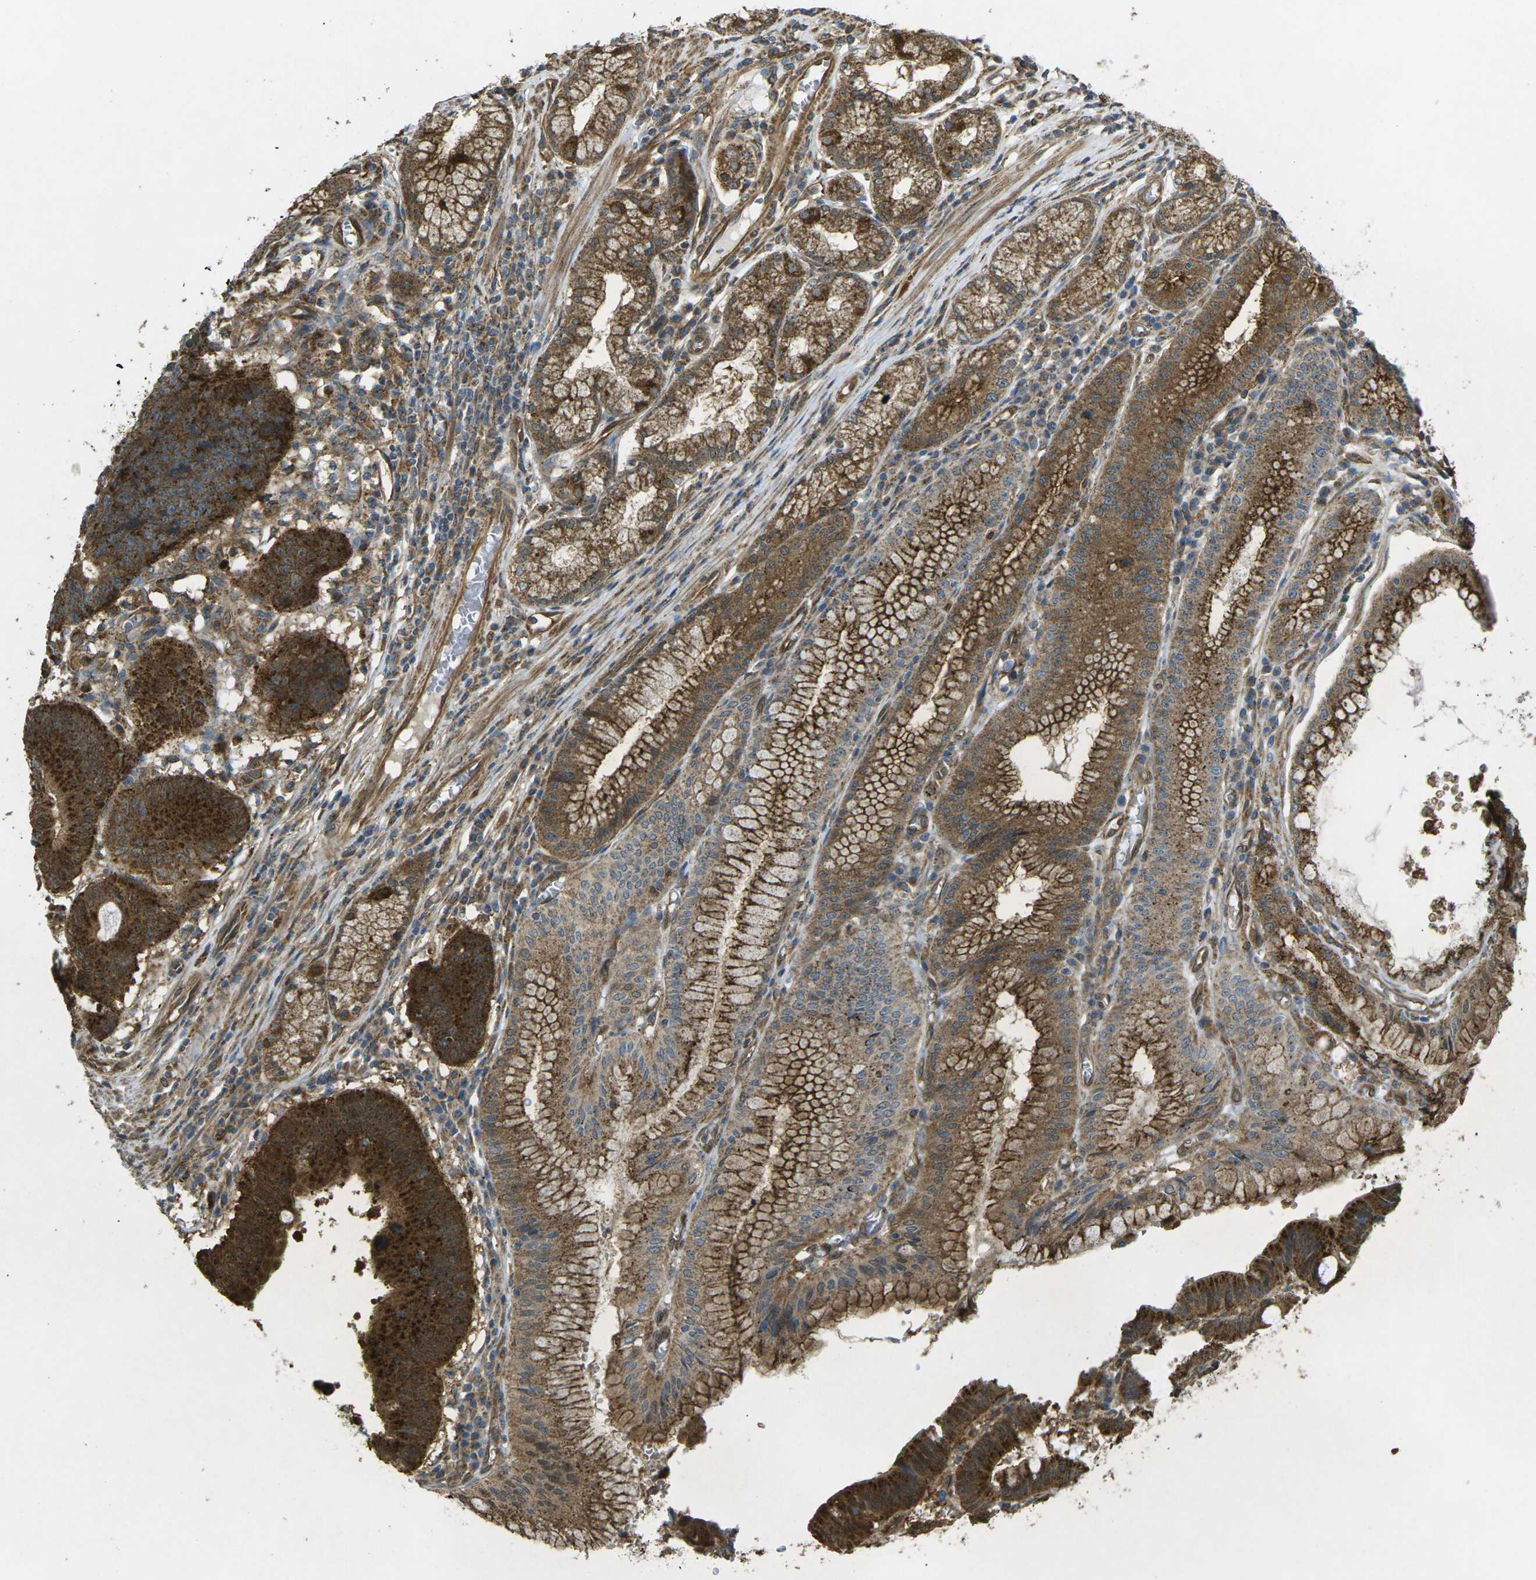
{"staining": {"intensity": "strong", "quantity": ">75%", "location": "cytoplasmic/membranous"}, "tissue": "stomach cancer", "cell_type": "Tumor cells", "image_type": "cancer", "snomed": [{"axis": "morphology", "description": "Adenocarcinoma, NOS"}, {"axis": "topography", "description": "Stomach"}], "caption": "Immunohistochemical staining of adenocarcinoma (stomach) shows strong cytoplasmic/membranous protein positivity in about >75% of tumor cells. The staining is performed using DAB brown chromogen to label protein expression. The nuclei are counter-stained blue using hematoxylin.", "gene": "CHMP3", "patient": {"sex": "male", "age": 59}}